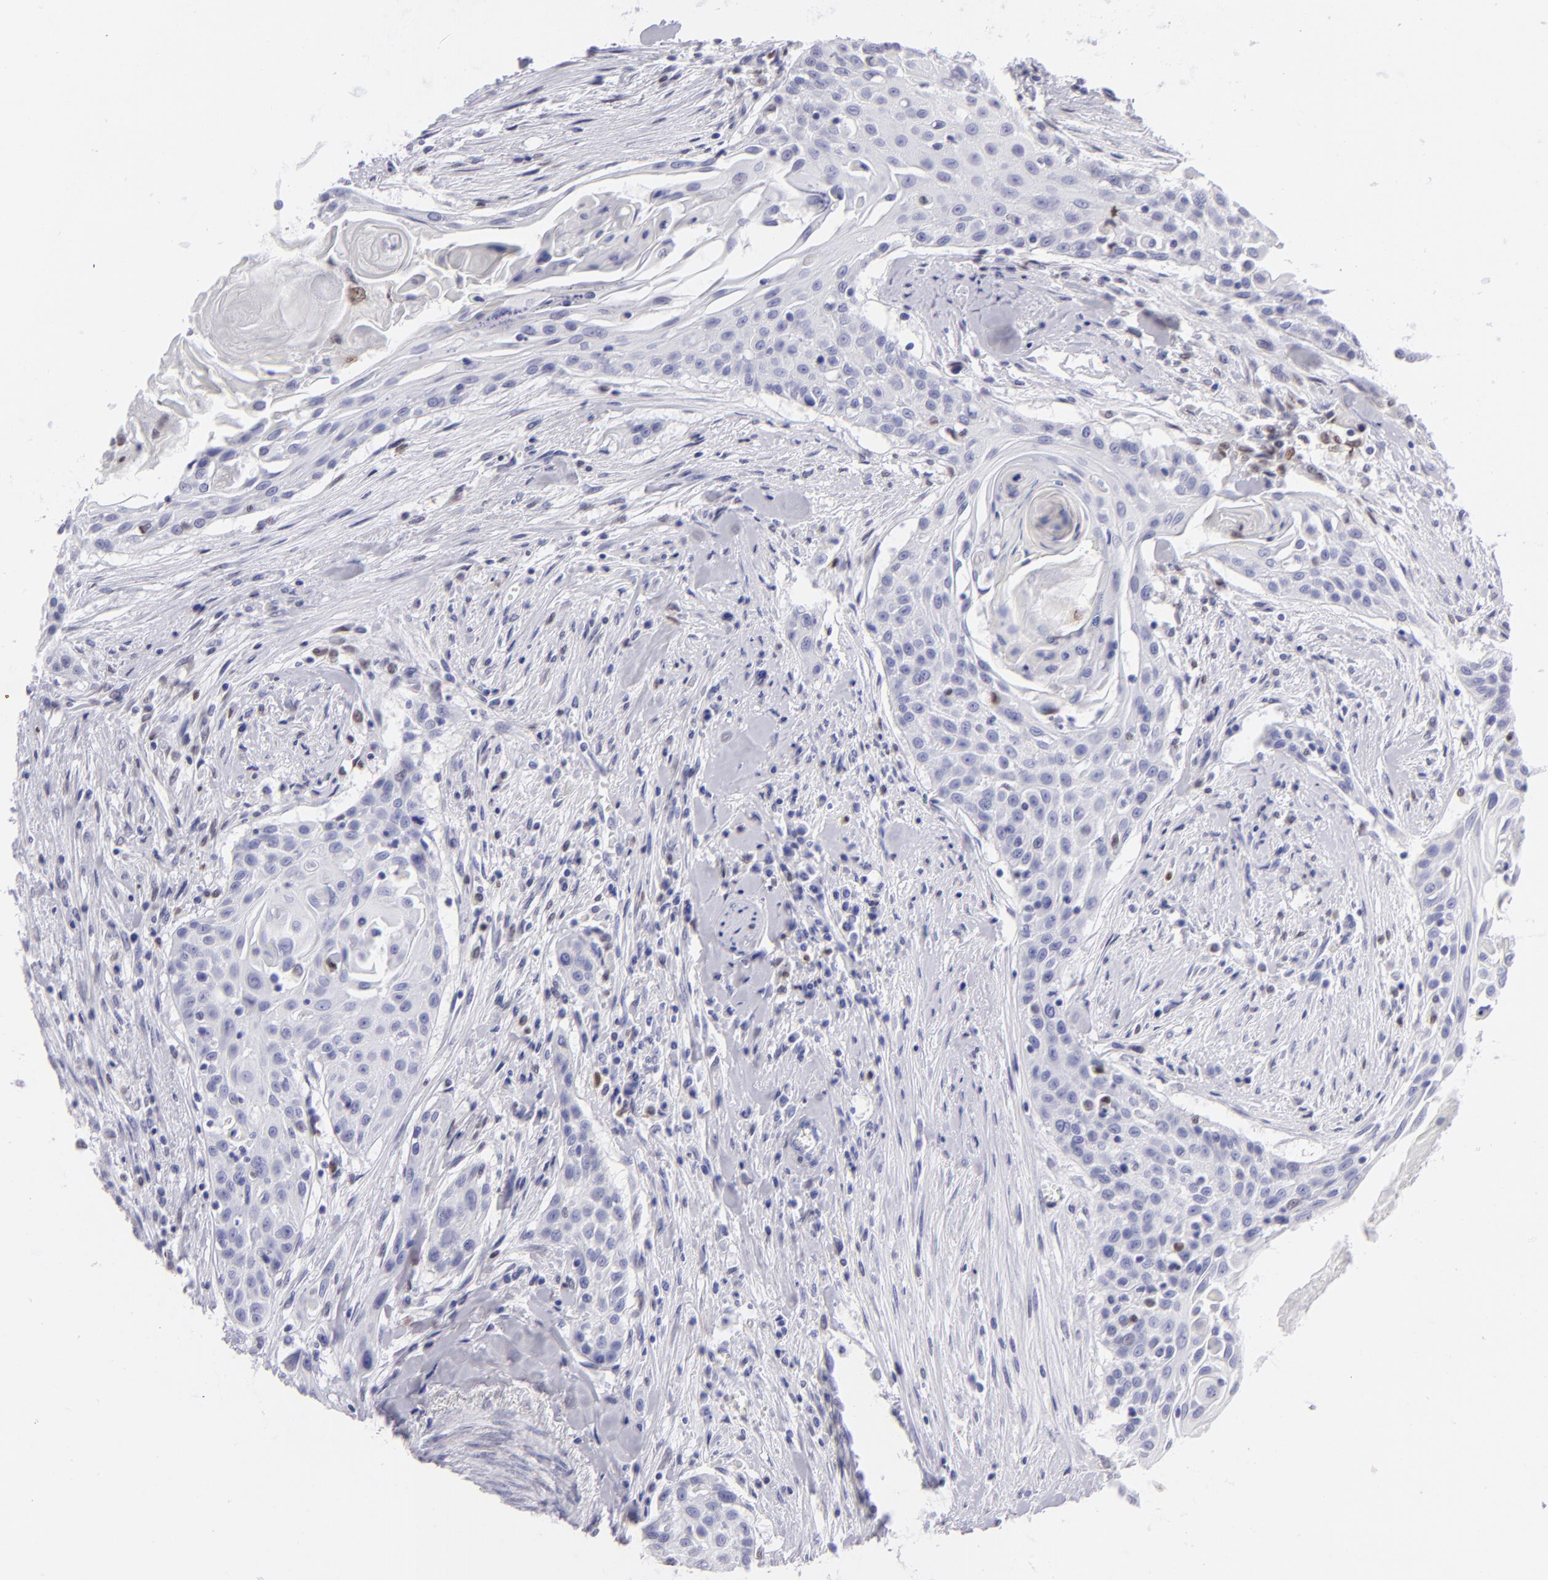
{"staining": {"intensity": "negative", "quantity": "none", "location": "none"}, "tissue": "head and neck cancer", "cell_type": "Tumor cells", "image_type": "cancer", "snomed": [{"axis": "morphology", "description": "Squamous cell carcinoma, NOS"}, {"axis": "morphology", "description": "Squamous cell carcinoma, metastatic, NOS"}, {"axis": "topography", "description": "Lymph node"}, {"axis": "topography", "description": "Salivary gland"}, {"axis": "topography", "description": "Head-Neck"}], "caption": "Immunohistochemistry of metastatic squamous cell carcinoma (head and neck) displays no positivity in tumor cells.", "gene": "MITF", "patient": {"sex": "female", "age": 74}}